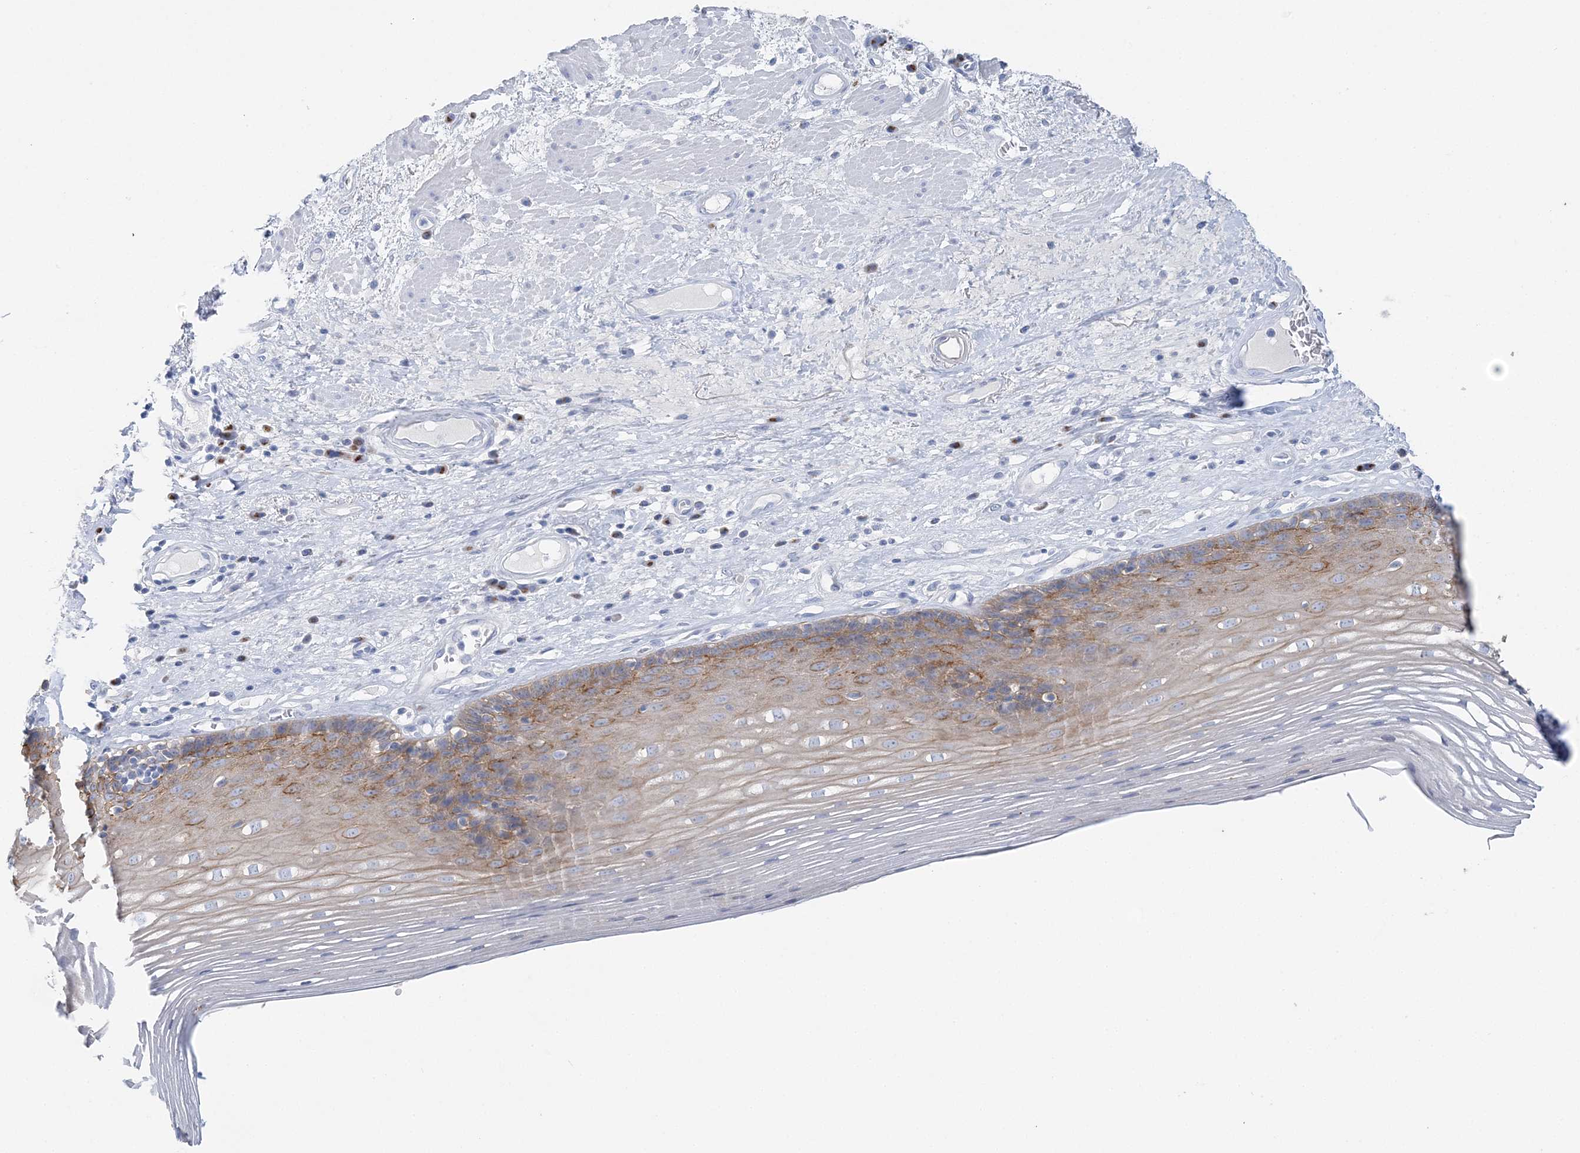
{"staining": {"intensity": "moderate", "quantity": ">75%", "location": "cytoplasmic/membranous"}, "tissue": "esophagus", "cell_type": "Squamous epithelial cells", "image_type": "normal", "snomed": [{"axis": "morphology", "description": "Normal tissue, NOS"}, {"axis": "topography", "description": "Esophagus"}], "caption": "Squamous epithelial cells show medium levels of moderate cytoplasmic/membranous positivity in approximately >75% of cells in unremarkable human esophagus.", "gene": "SLC5A6", "patient": {"sex": "male", "age": 62}}